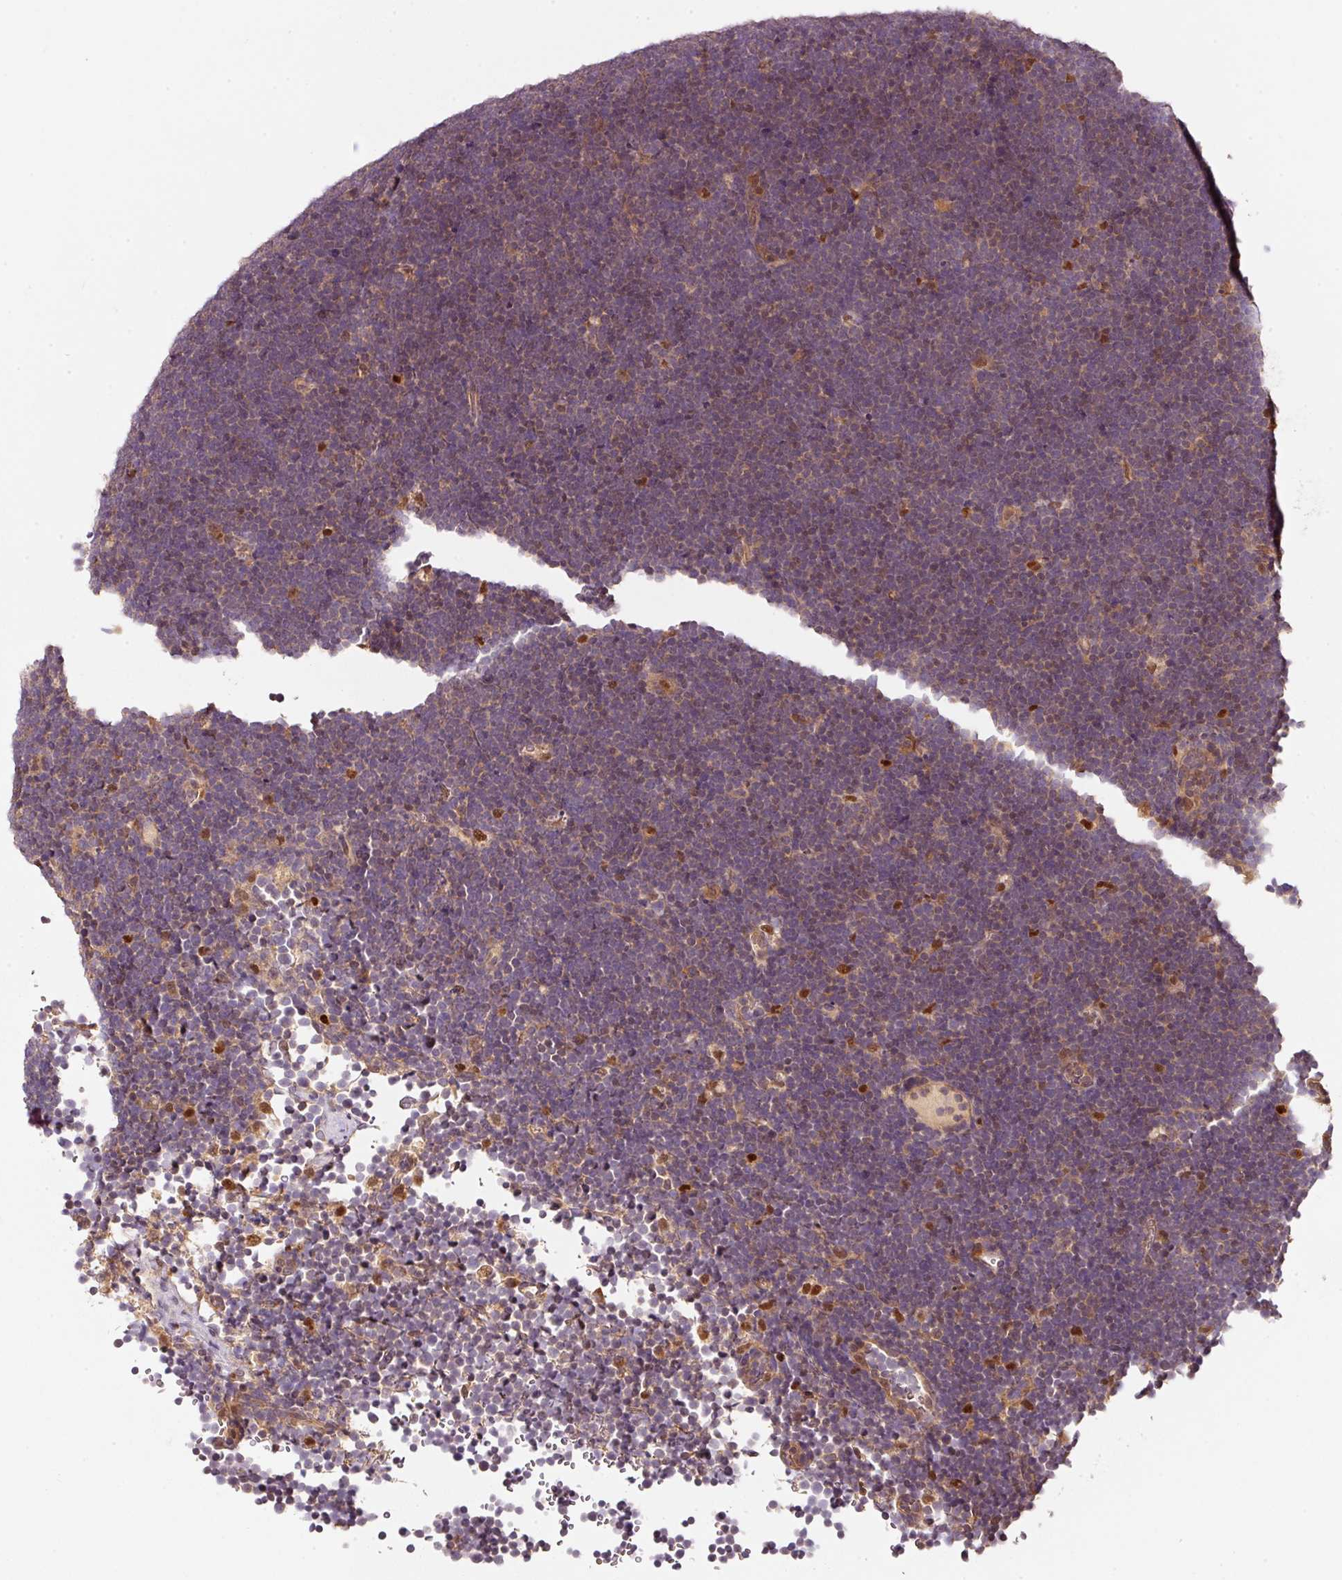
{"staining": {"intensity": "weak", "quantity": "25%-75%", "location": "cytoplasmic/membranous"}, "tissue": "lymphoma", "cell_type": "Tumor cells", "image_type": "cancer", "snomed": [{"axis": "morphology", "description": "Malignant lymphoma, non-Hodgkin's type, High grade"}, {"axis": "topography", "description": "Lymph node"}], "caption": "A brown stain highlights weak cytoplasmic/membranous staining of a protein in human high-grade malignant lymphoma, non-Hodgkin's type tumor cells.", "gene": "RRAS2", "patient": {"sex": "male", "age": 13}}